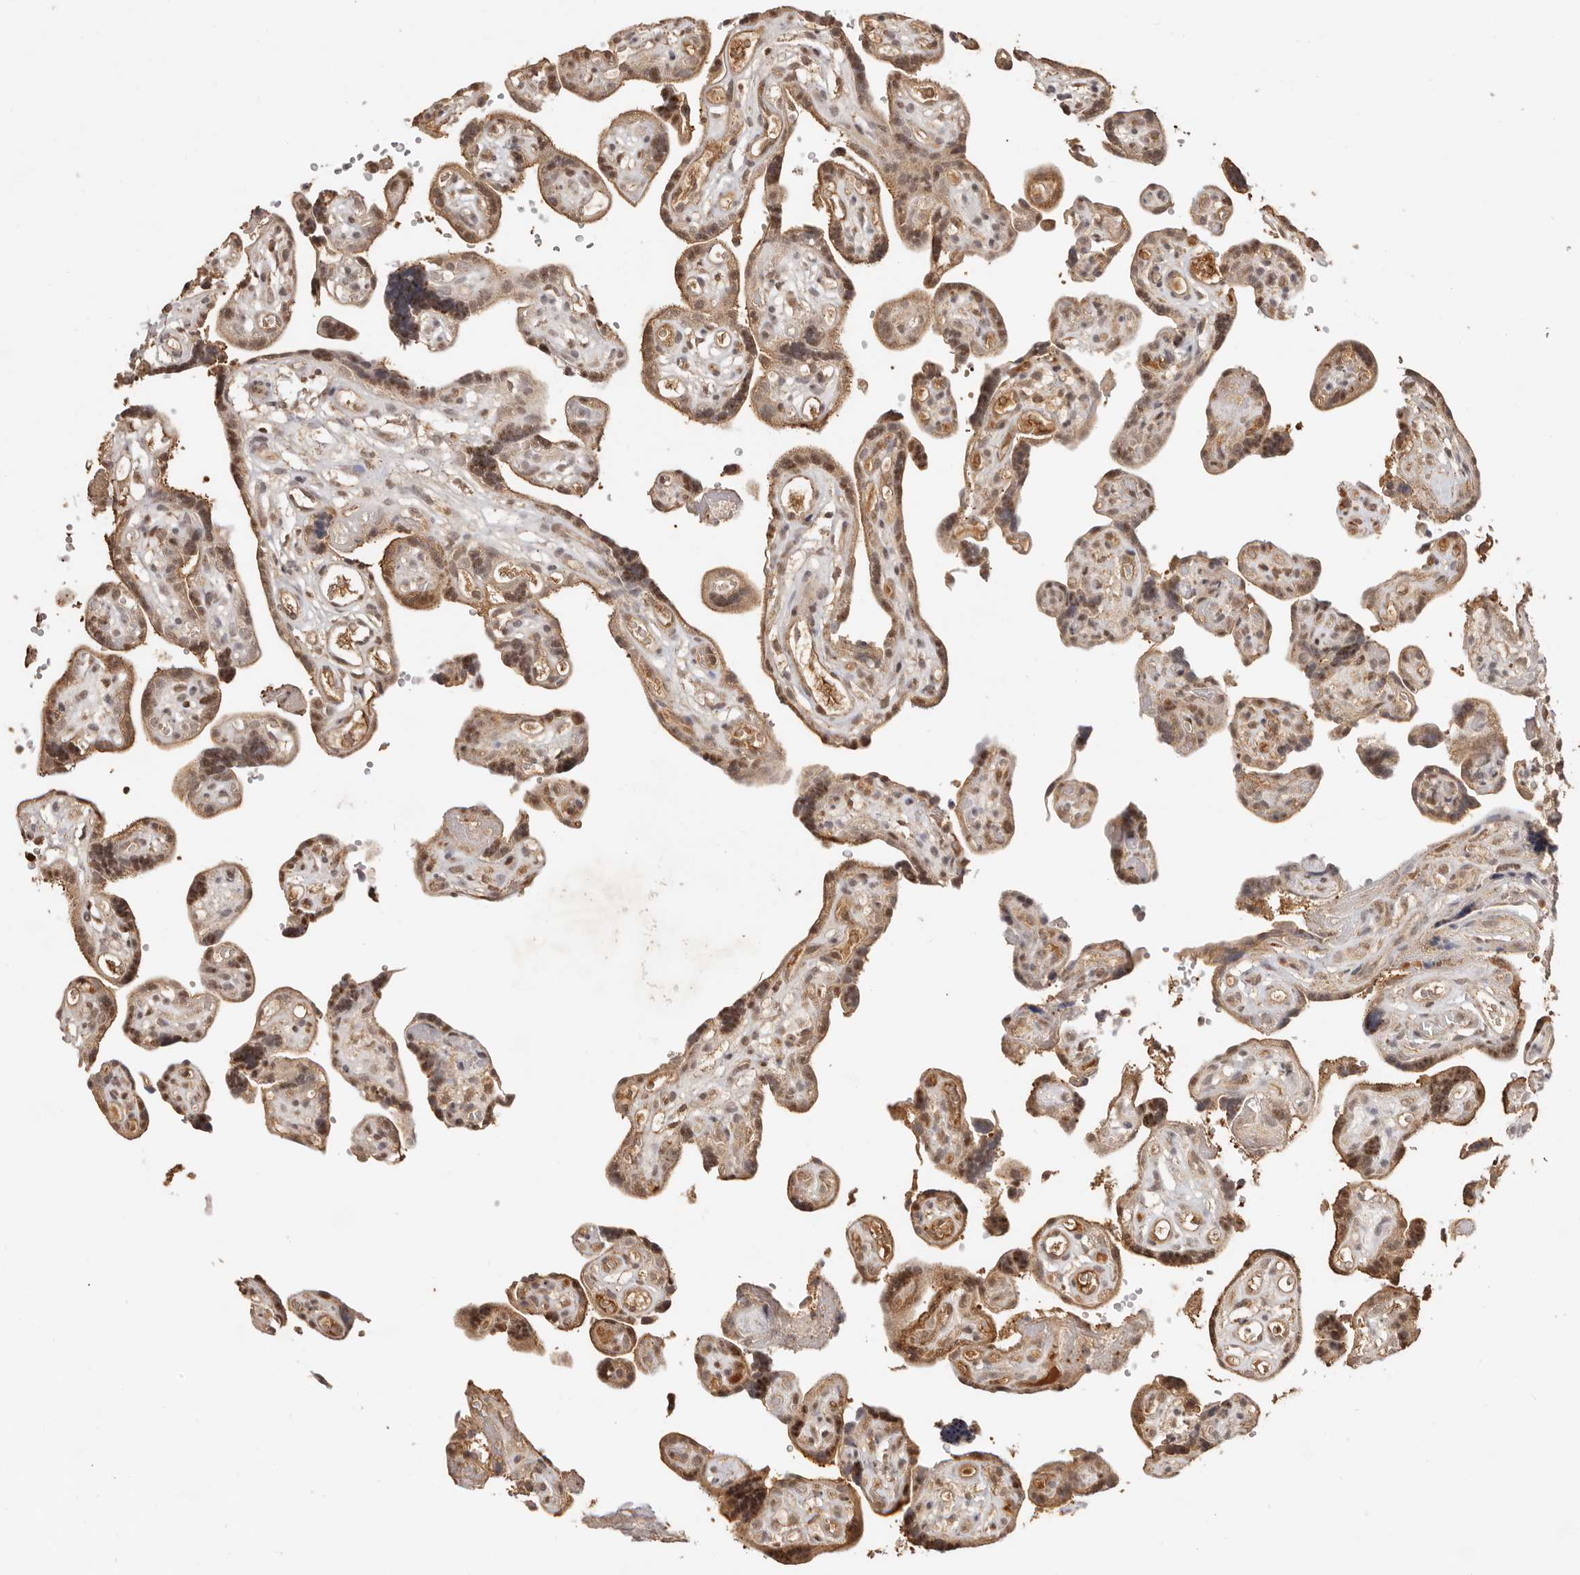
{"staining": {"intensity": "moderate", "quantity": ">75%", "location": "cytoplasmic/membranous,nuclear"}, "tissue": "placenta", "cell_type": "Decidual cells", "image_type": "normal", "snomed": [{"axis": "morphology", "description": "Normal tissue, NOS"}, {"axis": "topography", "description": "Placenta"}], "caption": "Human placenta stained with a brown dye displays moderate cytoplasmic/membranous,nuclear positive expression in approximately >75% of decidual cells.", "gene": "SEC14L1", "patient": {"sex": "female", "age": 30}}